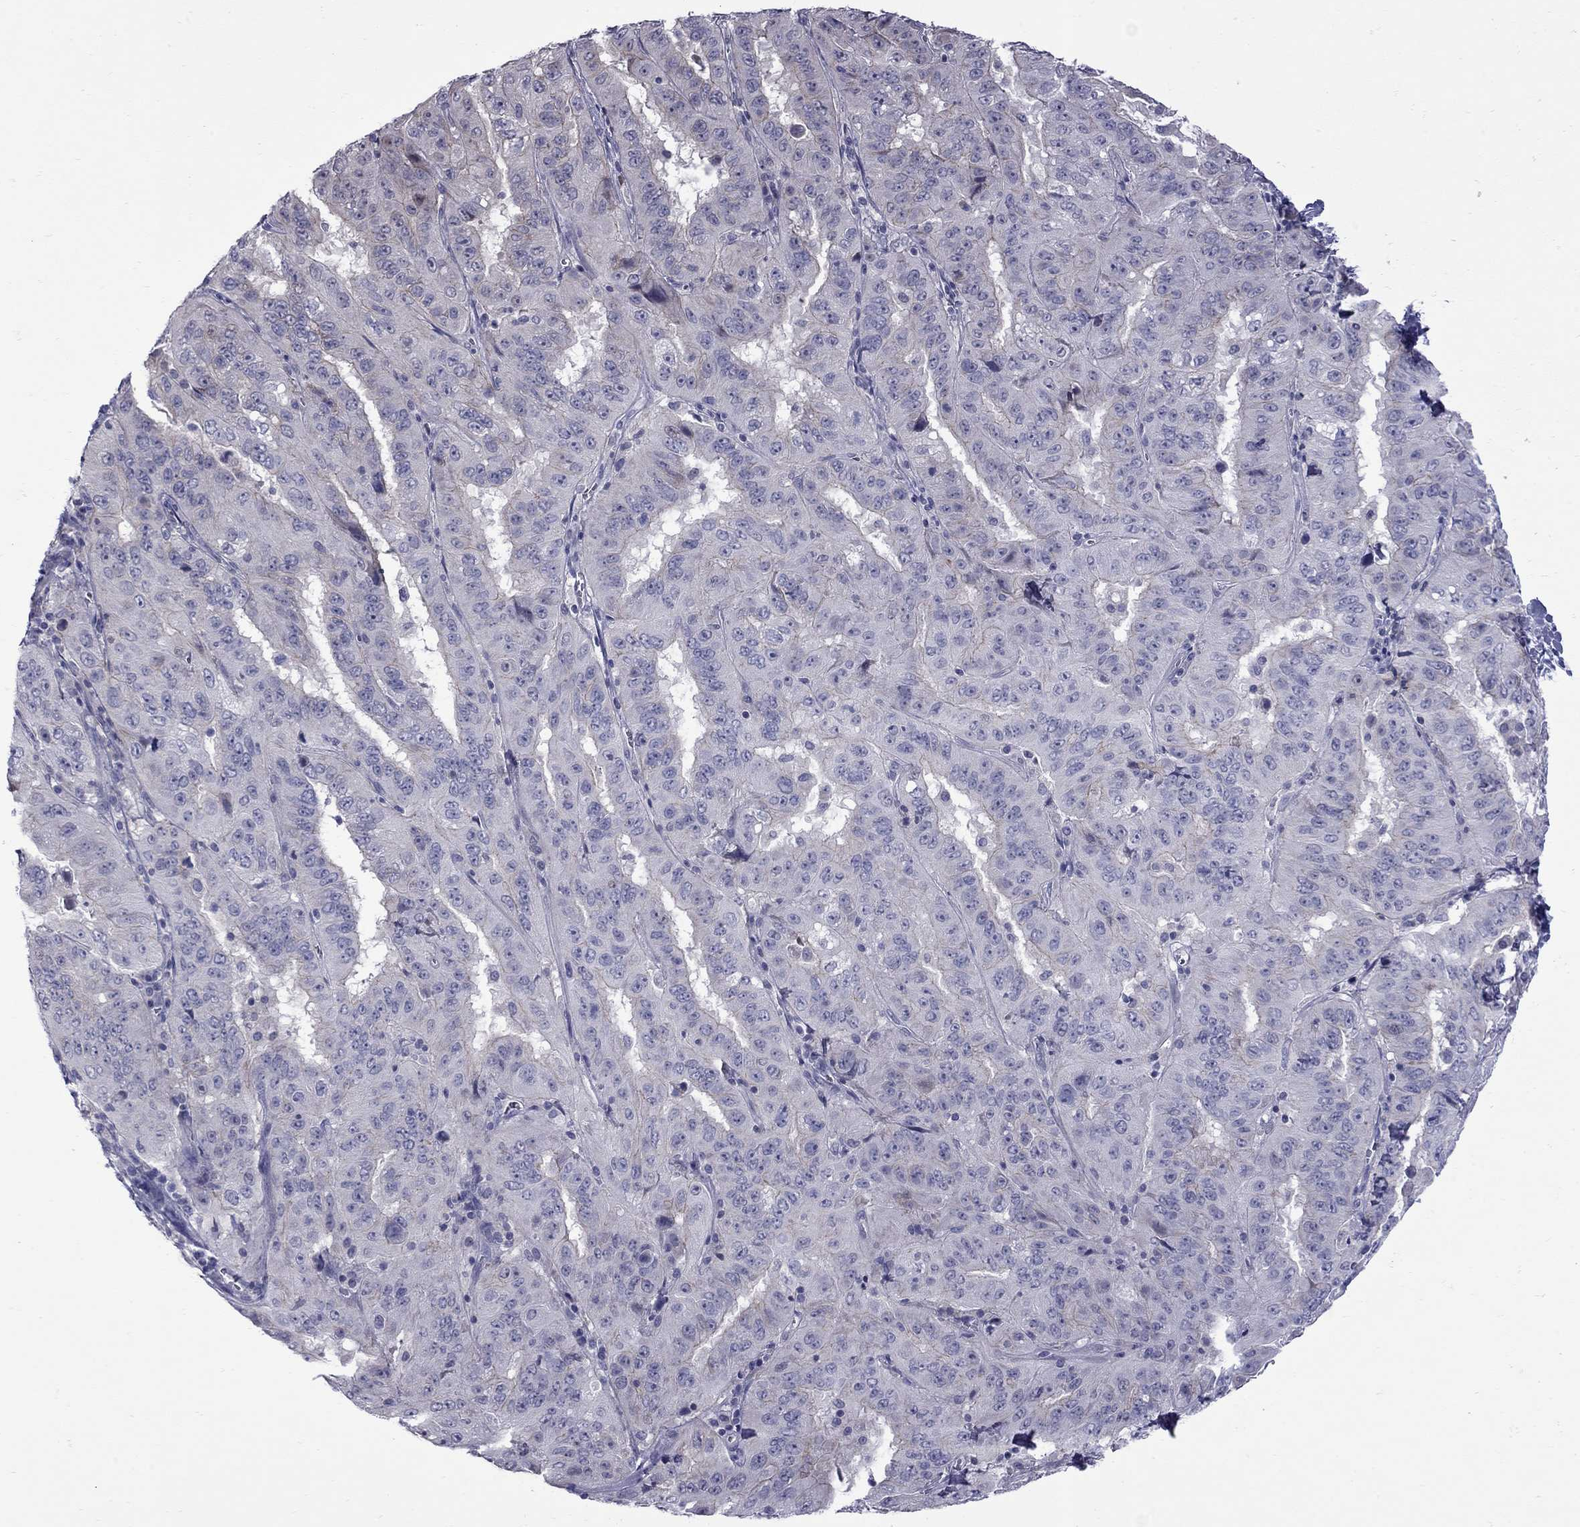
{"staining": {"intensity": "negative", "quantity": "none", "location": "none"}, "tissue": "pancreatic cancer", "cell_type": "Tumor cells", "image_type": "cancer", "snomed": [{"axis": "morphology", "description": "Adenocarcinoma, NOS"}, {"axis": "topography", "description": "Pancreas"}], "caption": "A high-resolution photomicrograph shows IHC staining of pancreatic cancer (adenocarcinoma), which shows no significant positivity in tumor cells. The staining was performed using DAB to visualize the protein expression in brown, while the nuclei were stained in blue with hematoxylin (Magnification: 20x).", "gene": "NRARP", "patient": {"sex": "male", "age": 63}}